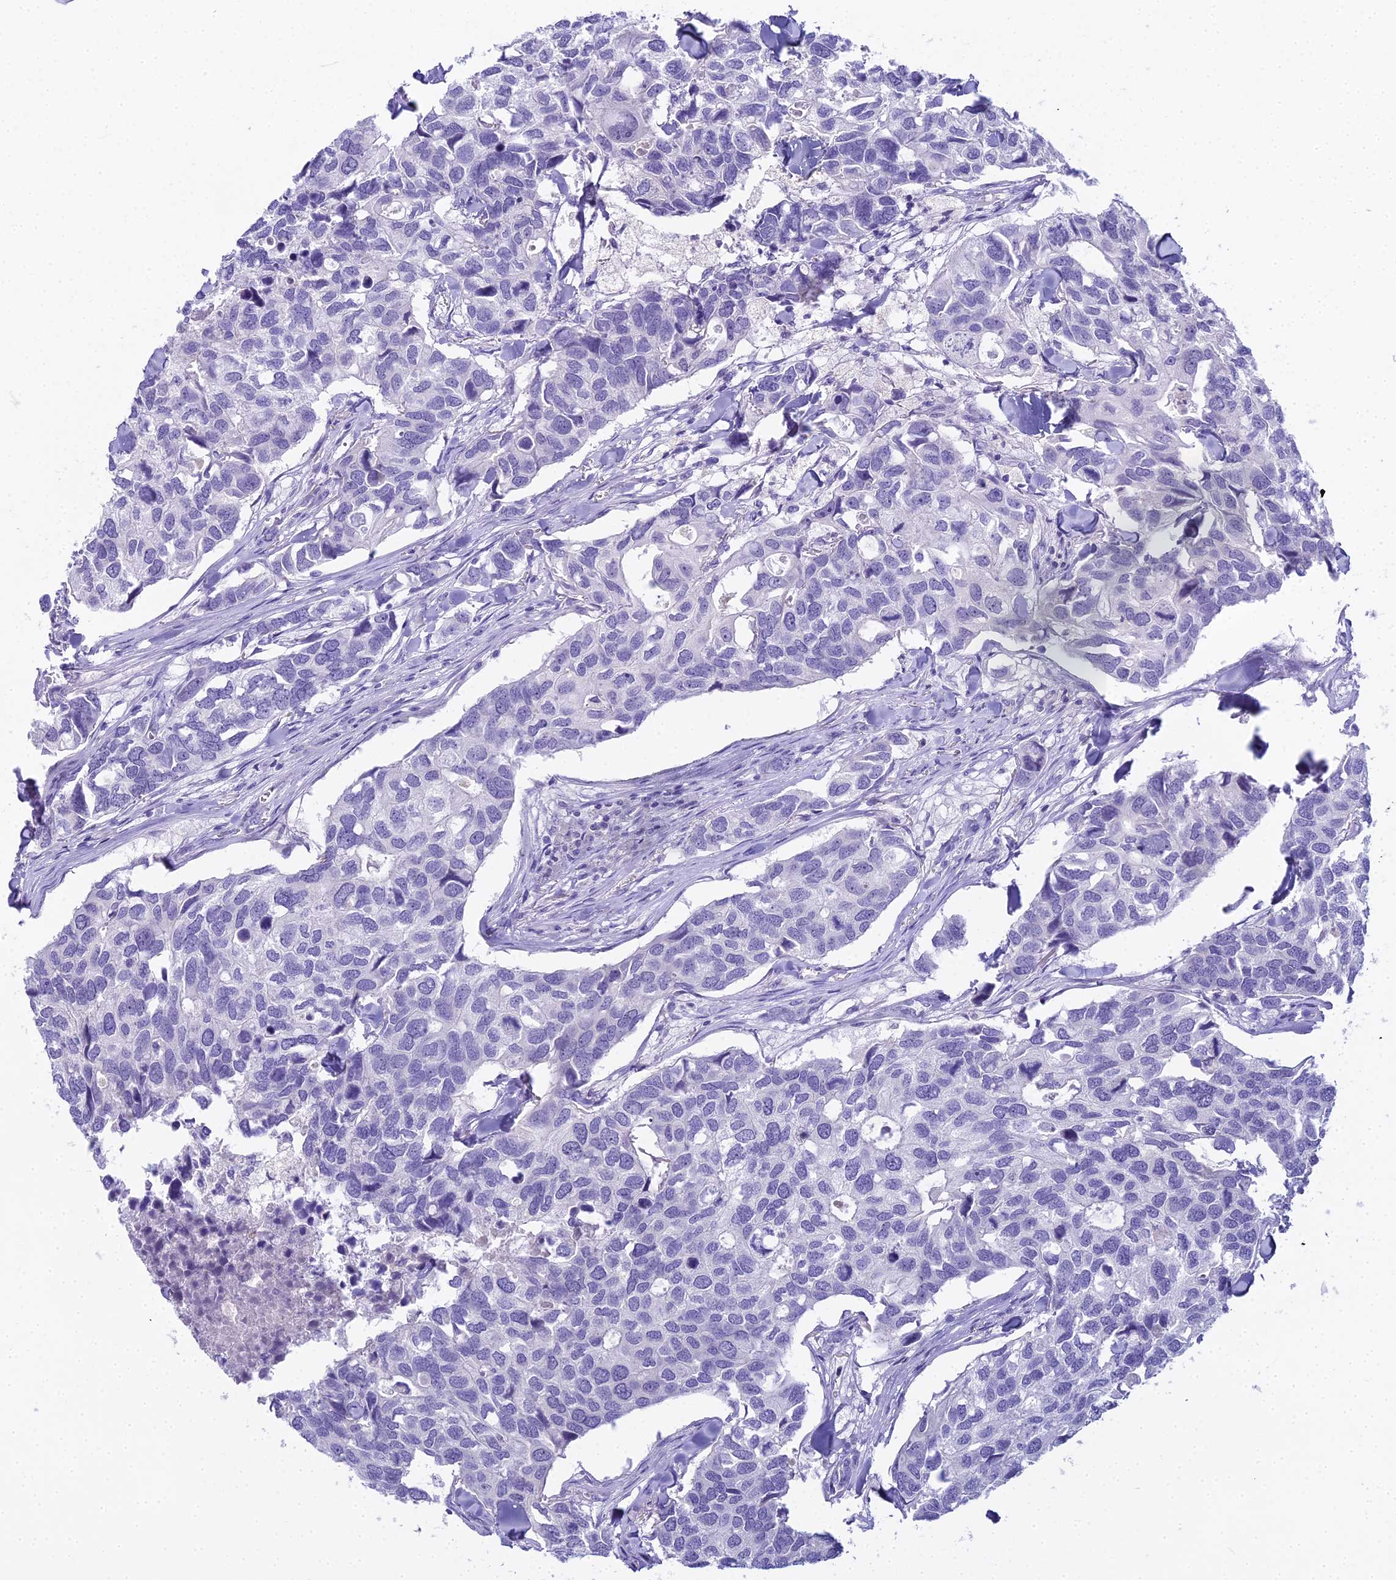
{"staining": {"intensity": "negative", "quantity": "none", "location": "none"}, "tissue": "breast cancer", "cell_type": "Tumor cells", "image_type": "cancer", "snomed": [{"axis": "morphology", "description": "Duct carcinoma"}, {"axis": "topography", "description": "Breast"}], "caption": "Human invasive ductal carcinoma (breast) stained for a protein using immunohistochemistry exhibits no staining in tumor cells.", "gene": "UNC80", "patient": {"sex": "female", "age": 83}}